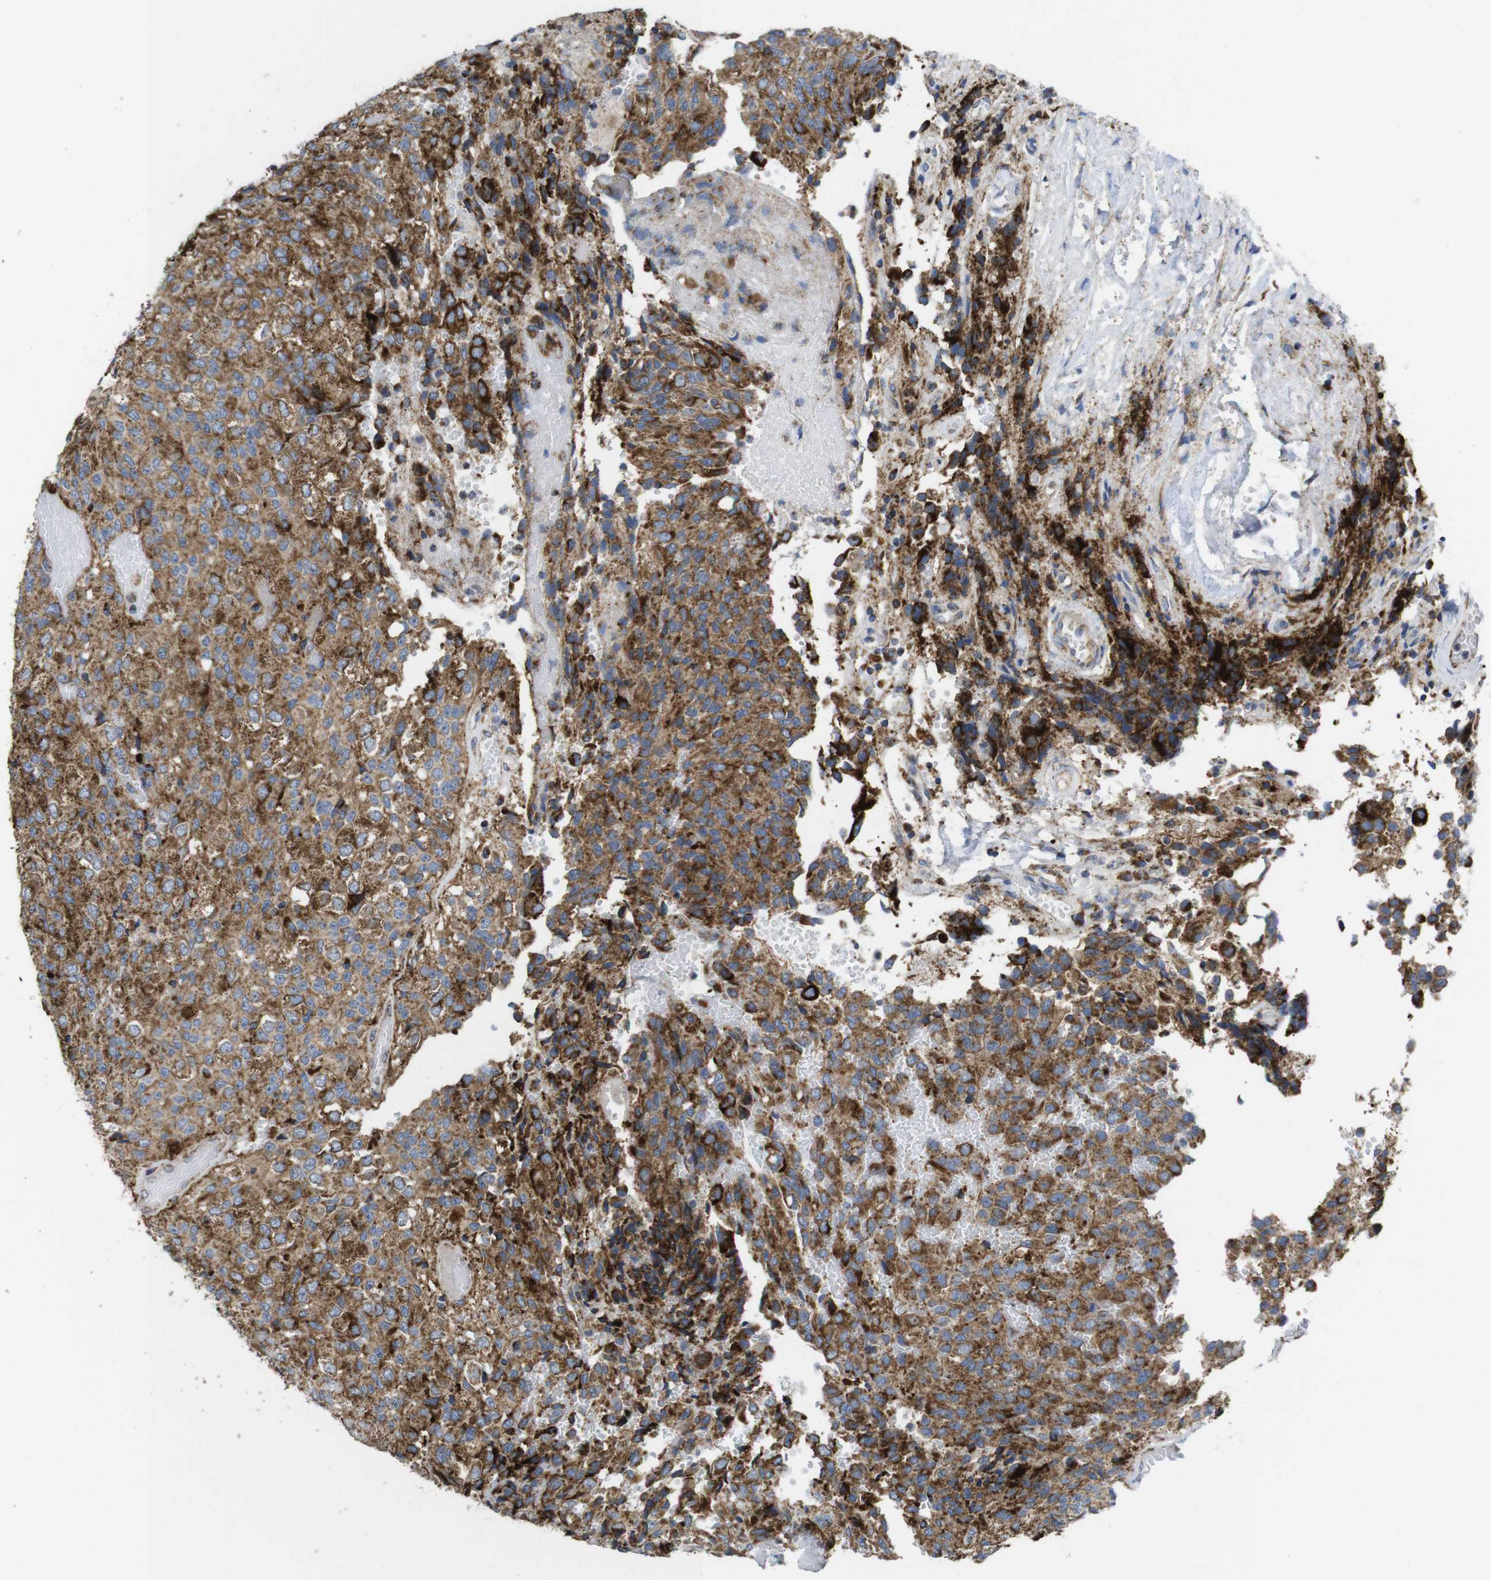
{"staining": {"intensity": "strong", "quantity": ">75%", "location": "cytoplasmic/membranous"}, "tissue": "glioma", "cell_type": "Tumor cells", "image_type": "cancer", "snomed": [{"axis": "morphology", "description": "Glioma, malignant, High grade"}, {"axis": "topography", "description": "Brain"}], "caption": "The immunohistochemical stain highlights strong cytoplasmic/membranous staining in tumor cells of glioma tissue.", "gene": "TMEM192", "patient": {"sex": "male", "age": 32}}